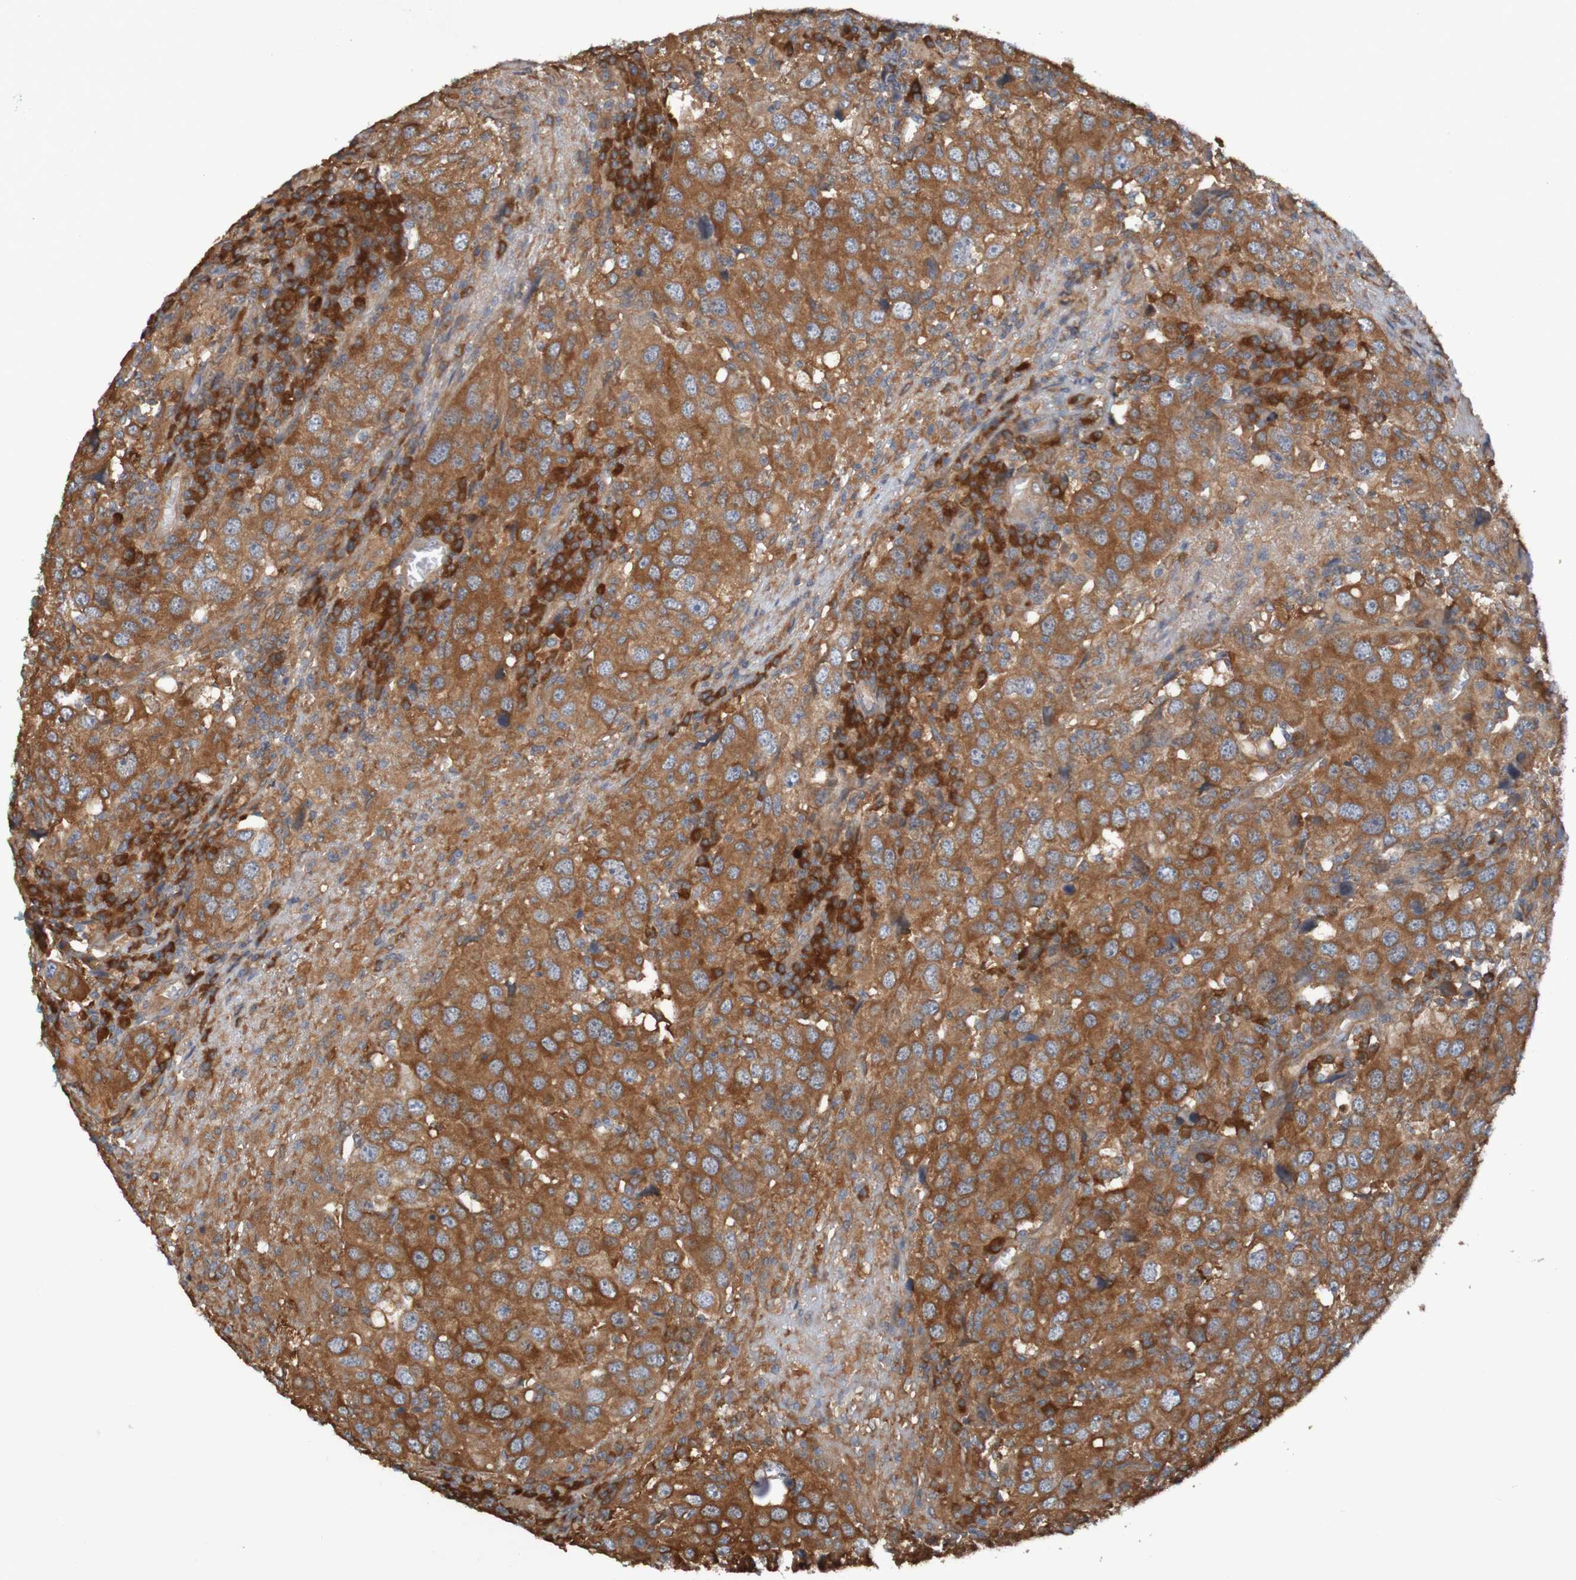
{"staining": {"intensity": "moderate", "quantity": ">75%", "location": "cytoplasmic/membranous"}, "tissue": "head and neck cancer", "cell_type": "Tumor cells", "image_type": "cancer", "snomed": [{"axis": "morphology", "description": "Adenocarcinoma, NOS"}, {"axis": "topography", "description": "Salivary gland"}, {"axis": "topography", "description": "Head-Neck"}], "caption": "High-magnification brightfield microscopy of head and neck cancer (adenocarcinoma) stained with DAB (brown) and counterstained with hematoxylin (blue). tumor cells exhibit moderate cytoplasmic/membranous staining is identified in about>75% of cells.", "gene": "DNAJC4", "patient": {"sex": "female", "age": 65}}